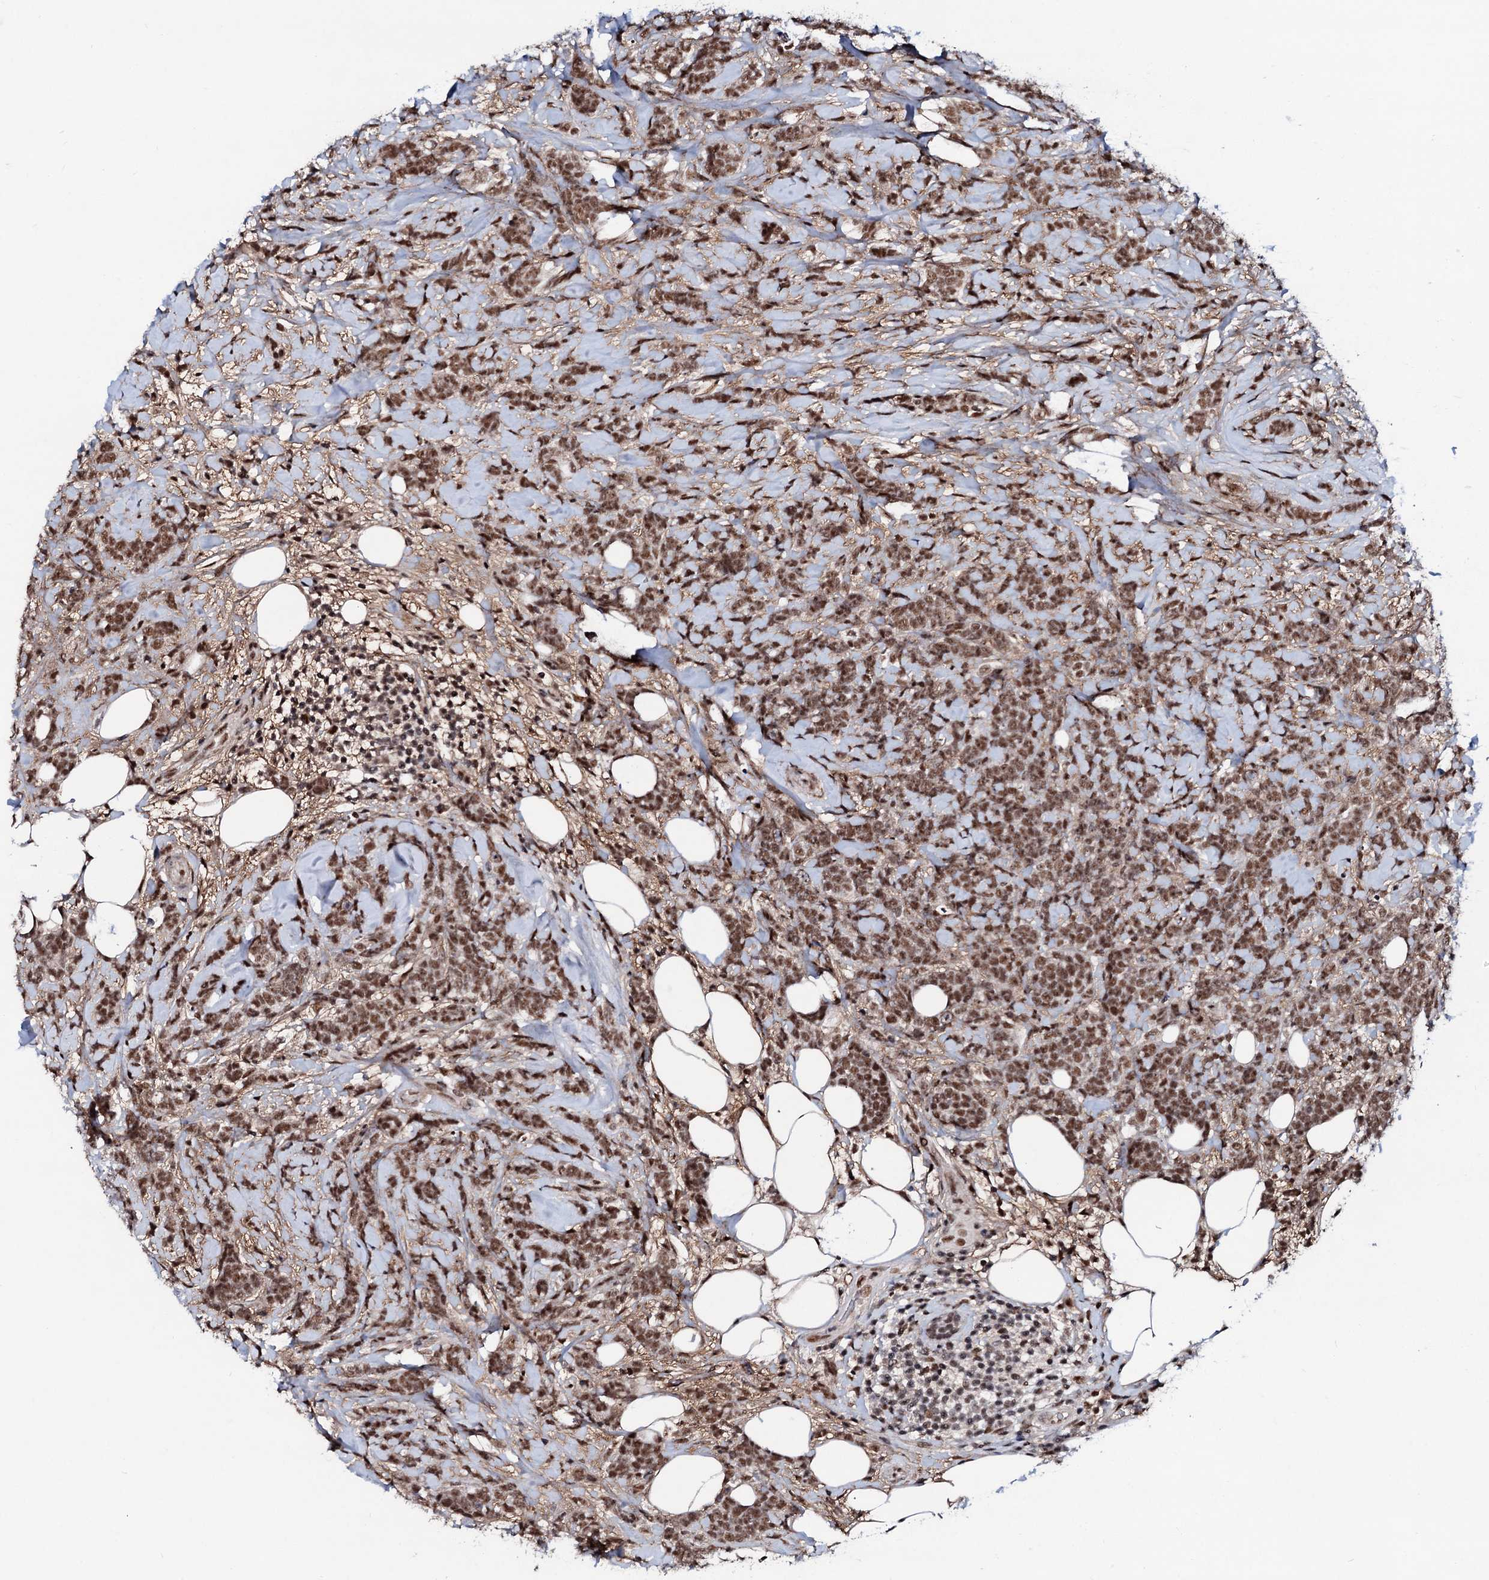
{"staining": {"intensity": "moderate", "quantity": ">75%", "location": "nuclear"}, "tissue": "breast cancer", "cell_type": "Tumor cells", "image_type": "cancer", "snomed": [{"axis": "morphology", "description": "Lobular carcinoma"}, {"axis": "topography", "description": "Breast"}], "caption": "Approximately >75% of tumor cells in lobular carcinoma (breast) display moderate nuclear protein staining as visualized by brown immunohistochemical staining.", "gene": "PRPF18", "patient": {"sex": "female", "age": 58}}